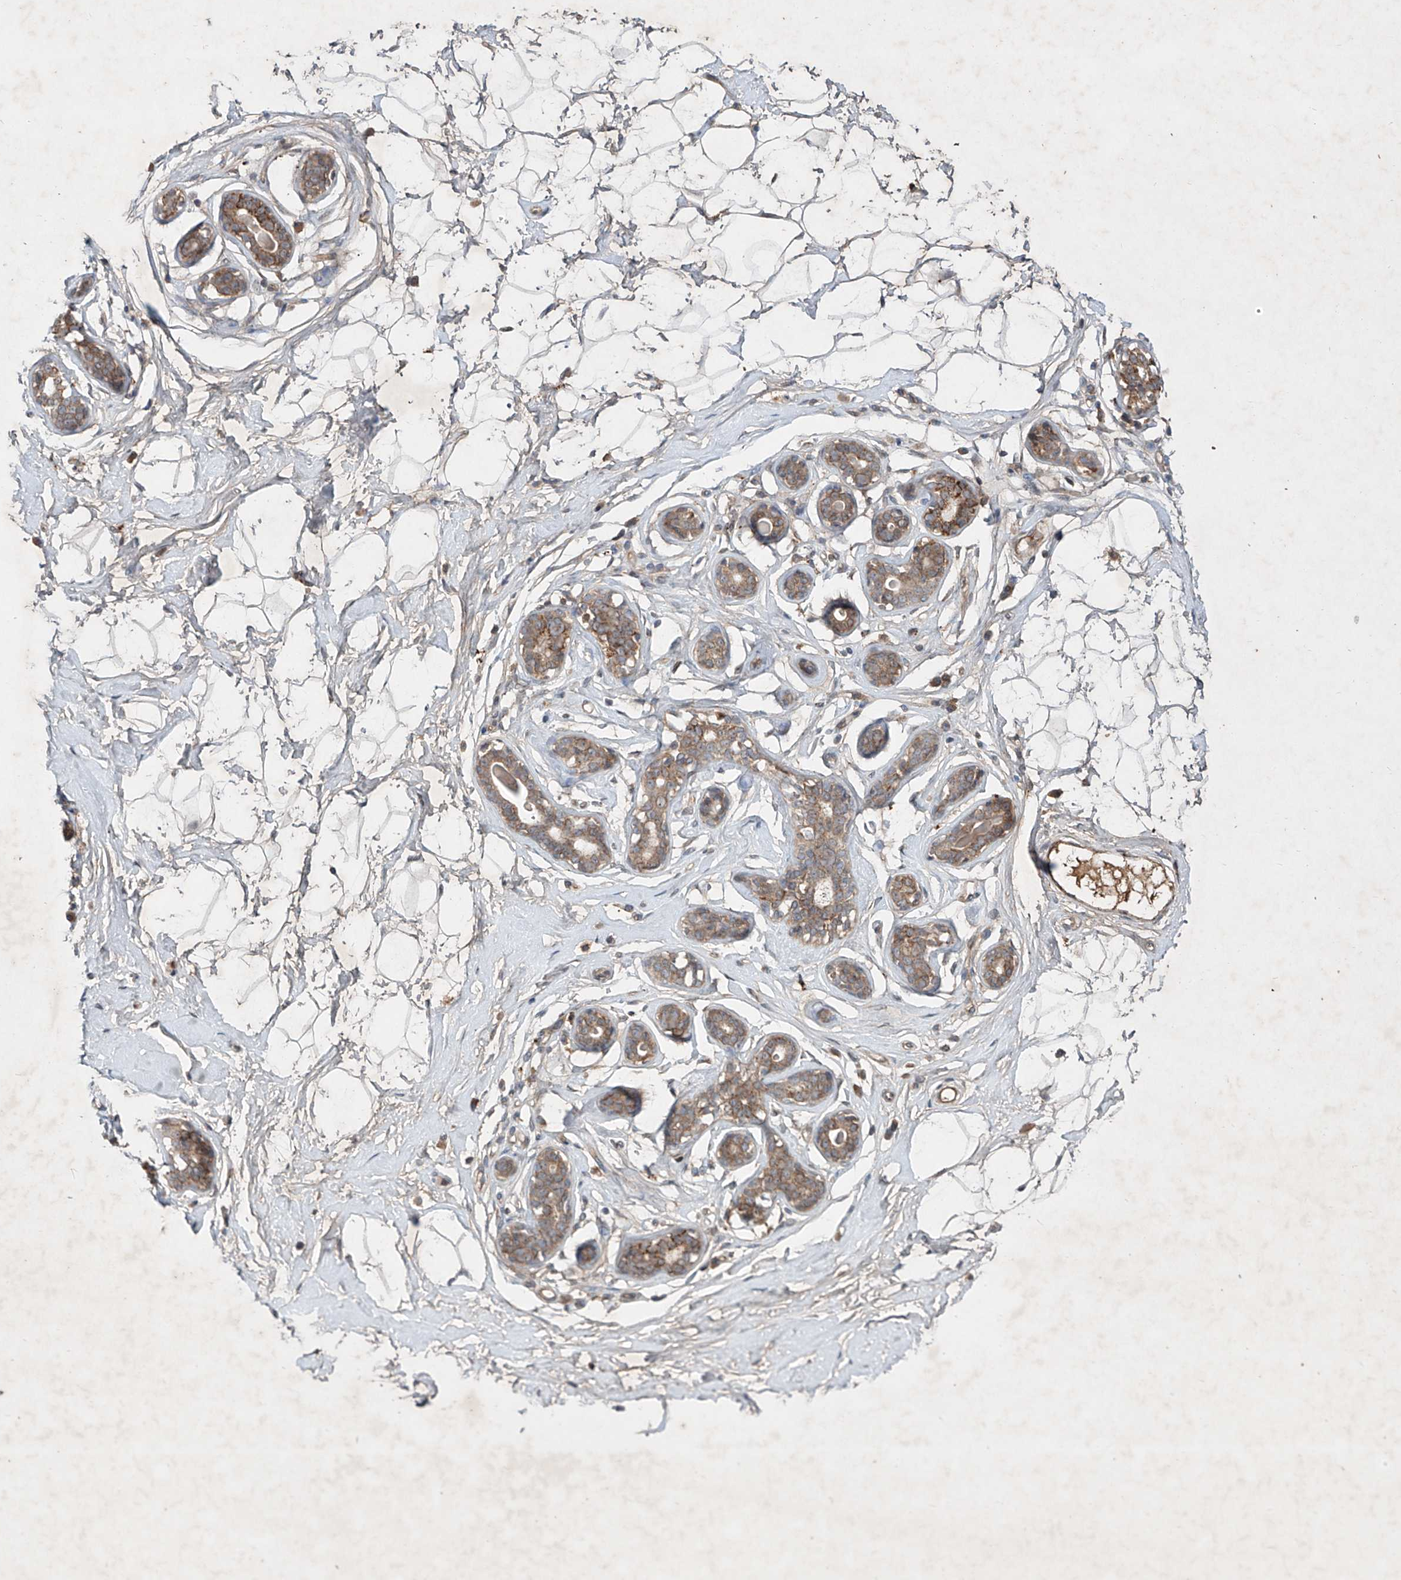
{"staining": {"intensity": "negative", "quantity": "none", "location": "none"}, "tissue": "breast", "cell_type": "Adipocytes", "image_type": "normal", "snomed": [{"axis": "morphology", "description": "Normal tissue, NOS"}, {"axis": "morphology", "description": "Adenoma, NOS"}, {"axis": "topography", "description": "Breast"}], "caption": "Immunohistochemistry photomicrograph of unremarkable breast: human breast stained with DAB (3,3'-diaminobenzidine) exhibits no significant protein positivity in adipocytes.", "gene": "IER5", "patient": {"sex": "female", "age": 23}}